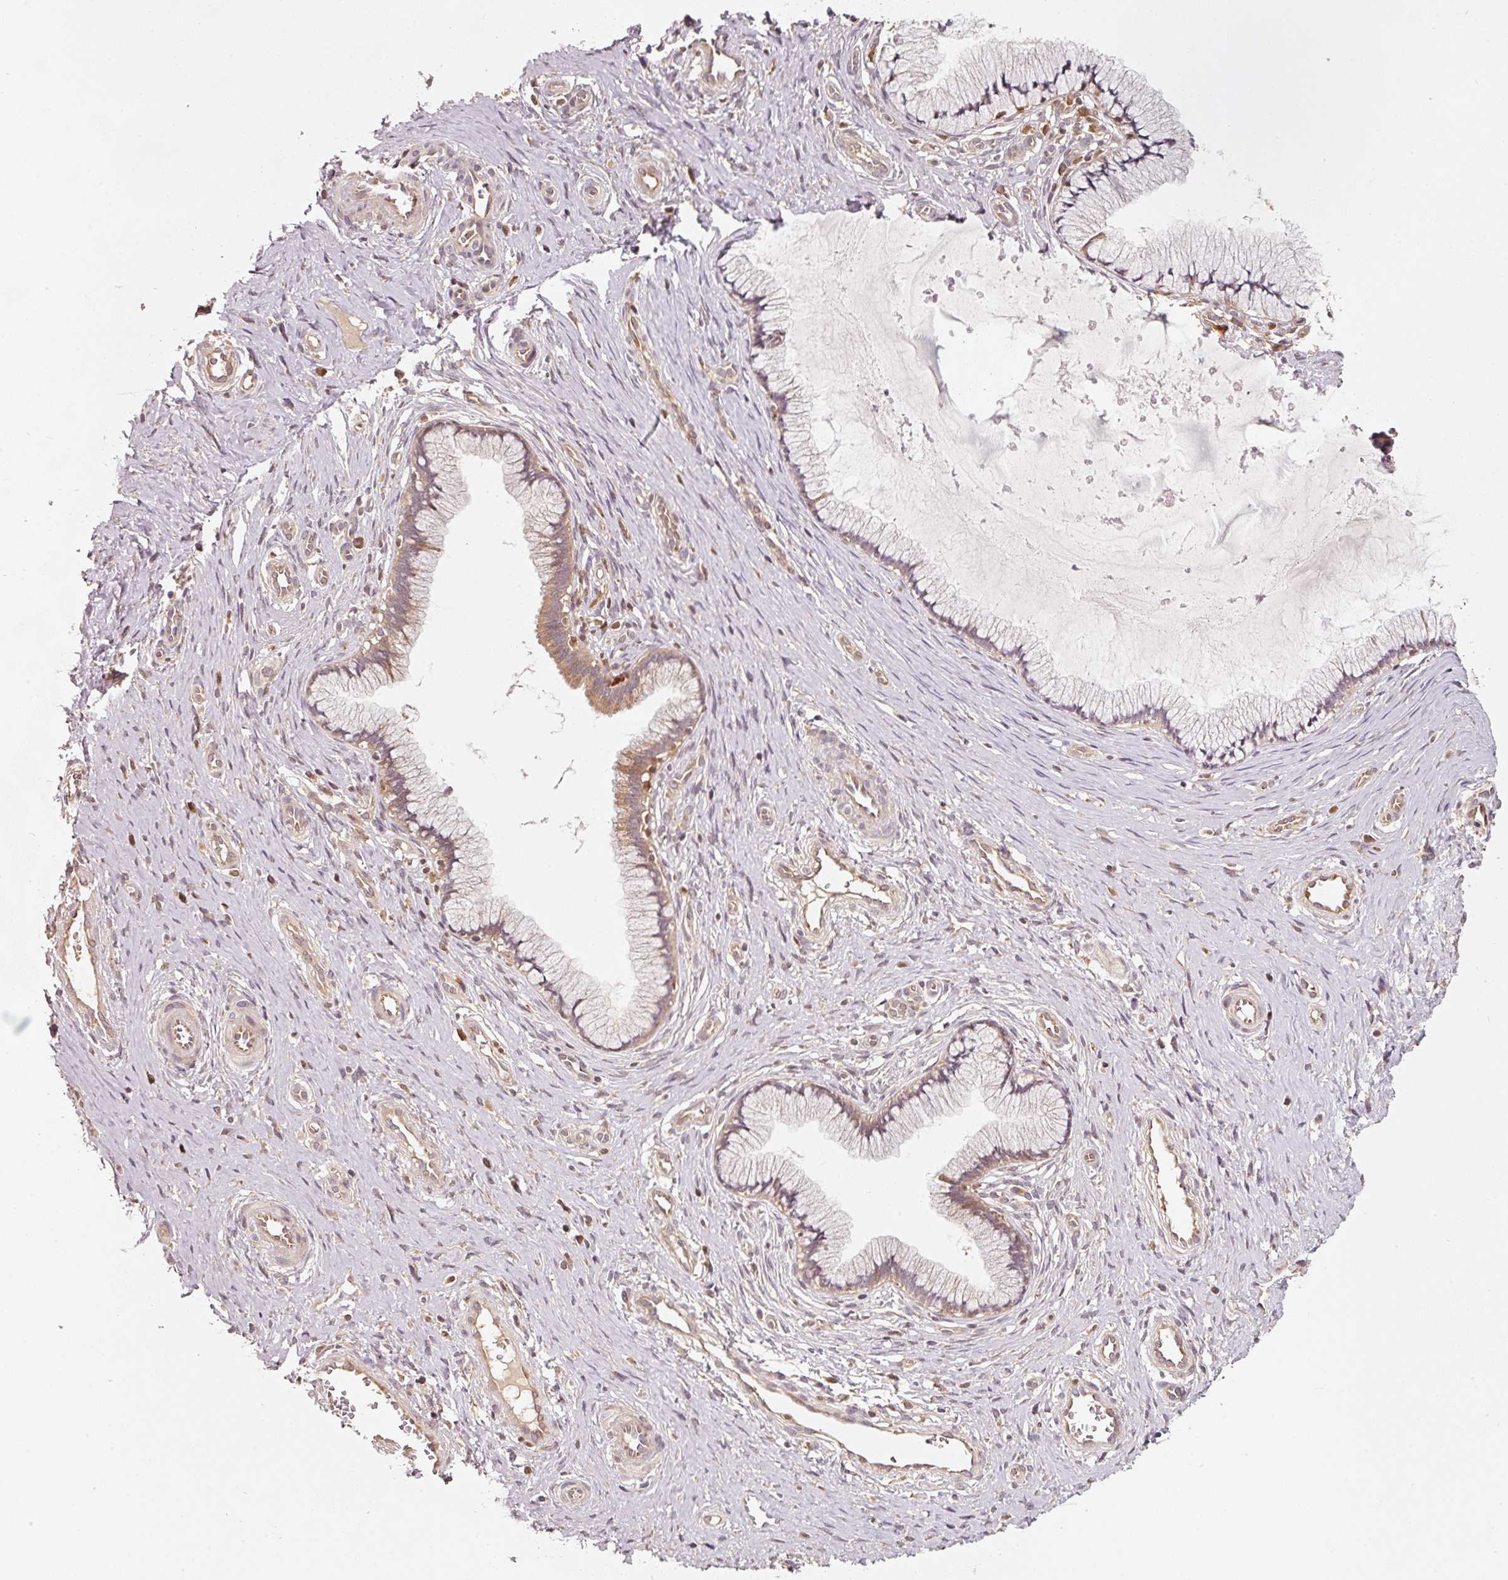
{"staining": {"intensity": "moderate", "quantity": ">75%", "location": "cytoplasmic/membranous,nuclear"}, "tissue": "cervix", "cell_type": "Glandular cells", "image_type": "normal", "snomed": [{"axis": "morphology", "description": "Normal tissue, NOS"}, {"axis": "topography", "description": "Cervix"}], "caption": "IHC photomicrograph of benign cervix stained for a protein (brown), which displays medium levels of moderate cytoplasmic/membranous,nuclear positivity in approximately >75% of glandular cells.", "gene": "RRAS2", "patient": {"sex": "female", "age": 36}}